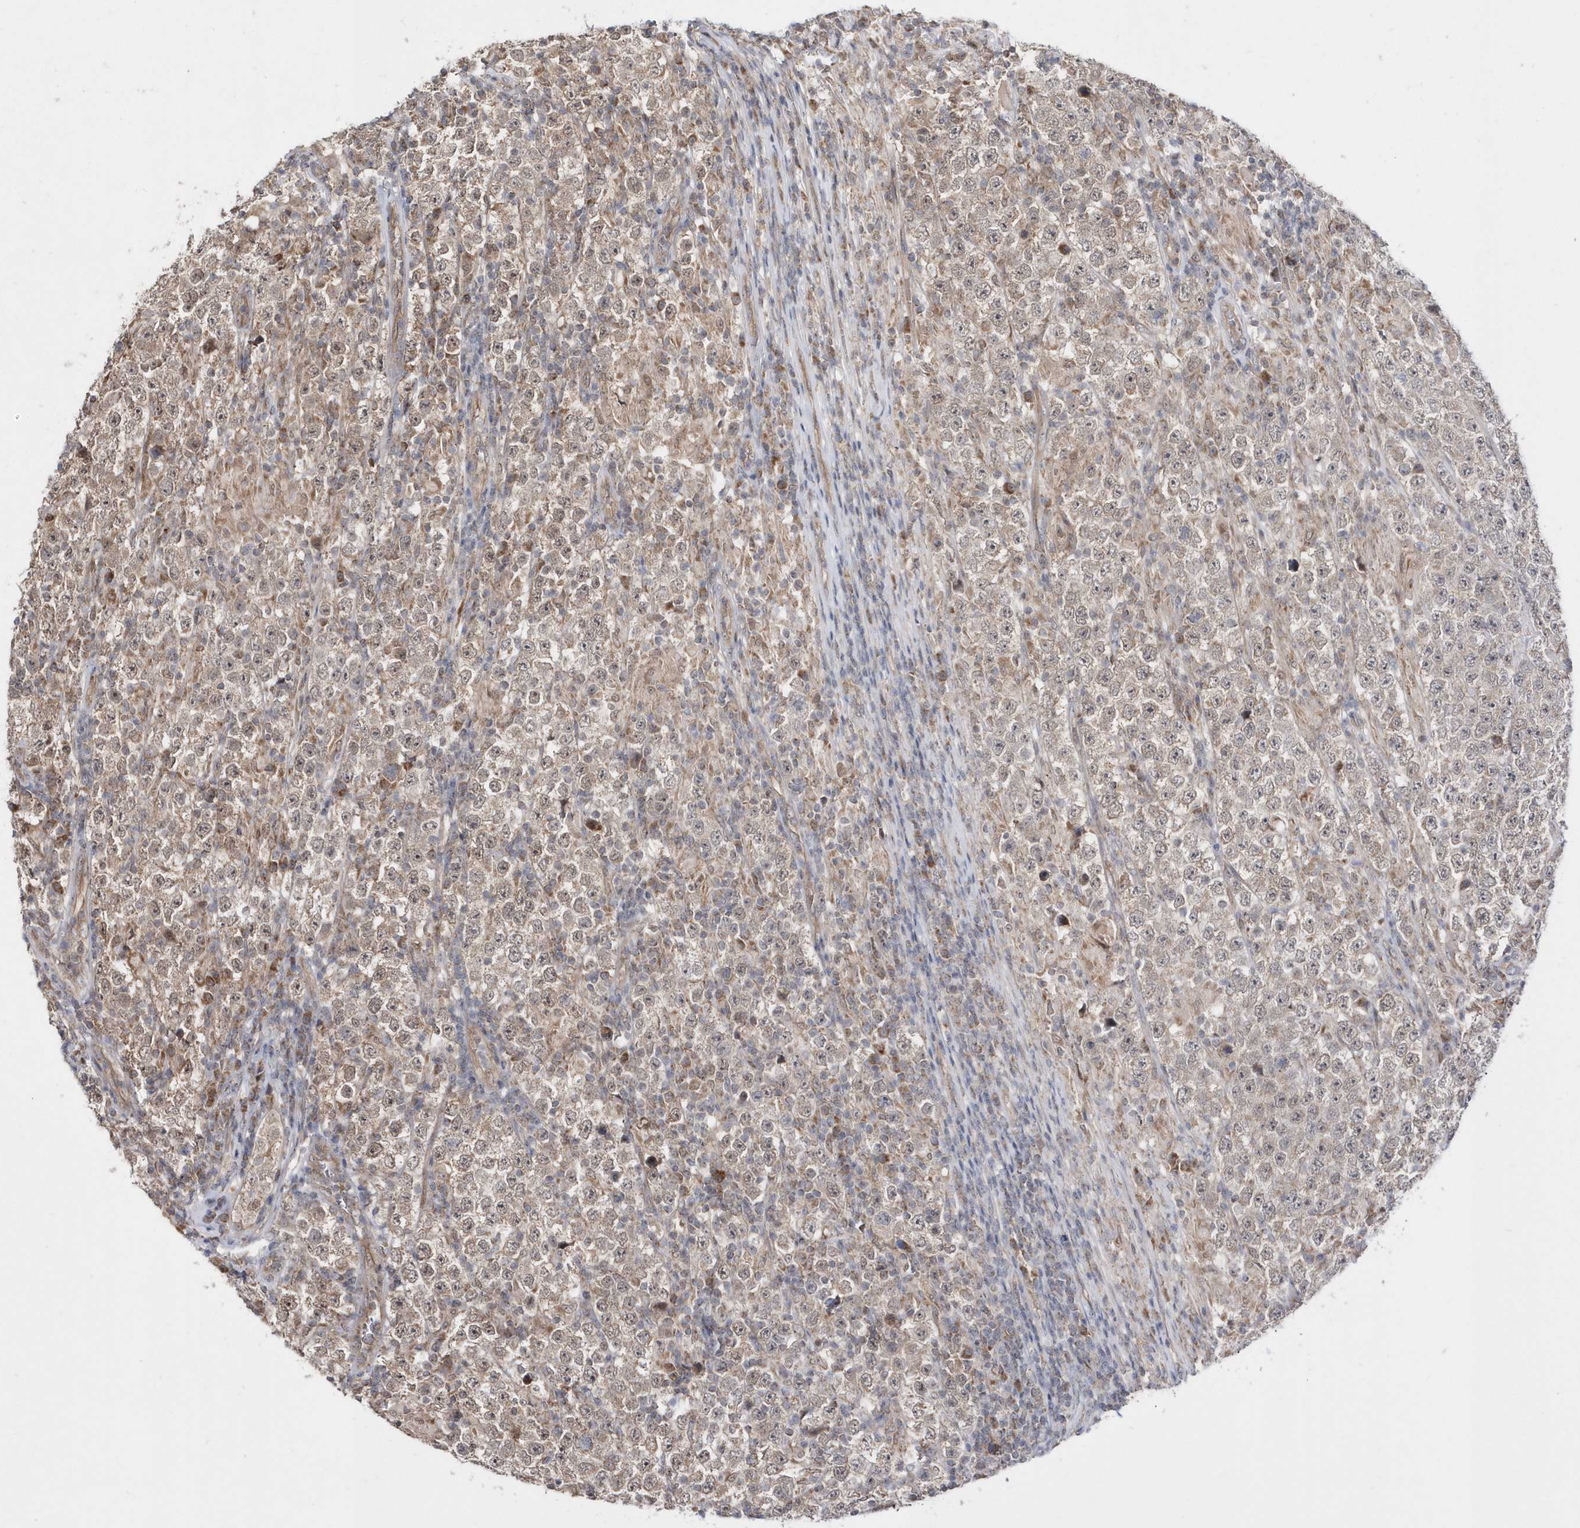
{"staining": {"intensity": "weak", "quantity": "25%-75%", "location": "cytoplasmic/membranous"}, "tissue": "testis cancer", "cell_type": "Tumor cells", "image_type": "cancer", "snomed": [{"axis": "morphology", "description": "Normal tissue, NOS"}, {"axis": "morphology", "description": "Urothelial carcinoma, High grade"}, {"axis": "morphology", "description": "Seminoma, NOS"}, {"axis": "morphology", "description": "Carcinoma, Embryonal, NOS"}, {"axis": "topography", "description": "Urinary bladder"}, {"axis": "topography", "description": "Testis"}], "caption": "About 25%-75% of tumor cells in human testis seminoma reveal weak cytoplasmic/membranous protein positivity as visualized by brown immunohistochemical staining.", "gene": "DALRD3", "patient": {"sex": "male", "age": 41}}